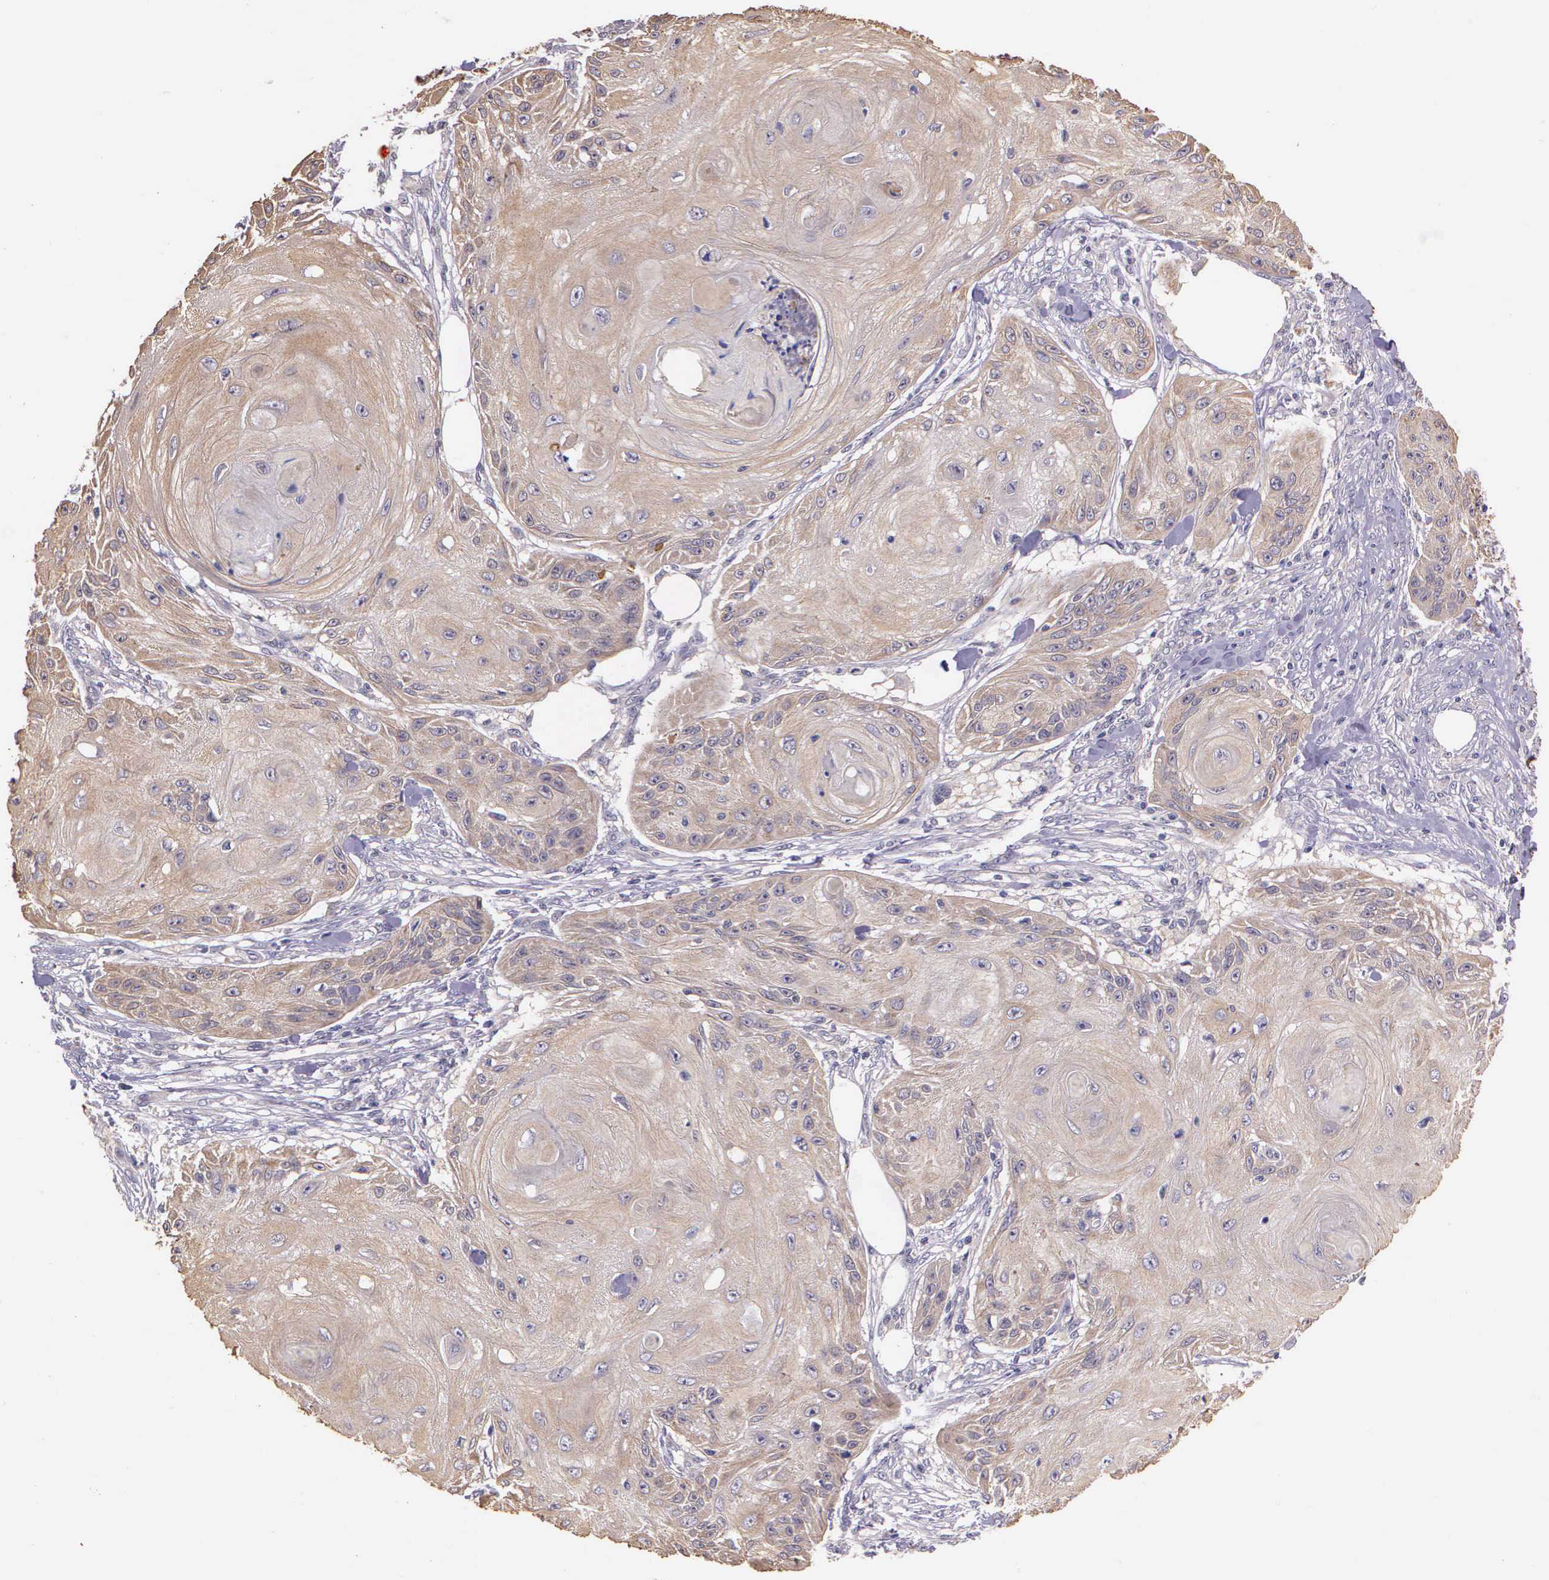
{"staining": {"intensity": "weak", "quantity": ">75%", "location": "cytoplasmic/membranous"}, "tissue": "skin cancer", "cell_type": "Tumor cells", "image_type": "cancer", "snomed": [{"axis": "morphology", "description": "Squamous cell carcinoma, NOS"}, {"axis": "topography", "description": "Skin"}], "caption": "Immunohistochemical staining of human skin cancer (squamous cell carcinoma) reveals weak cytoplasmic/membranous protein positivity in approximately >75% of tumor cells. The staining was performed using DAB (3,3'-diaminobenzidine), with brown indicating positive protein expression. Nuclei are stained blue with hematoxylin.", "gene": "IGBP1", "patient": {"sex": "female", "age": 88}}